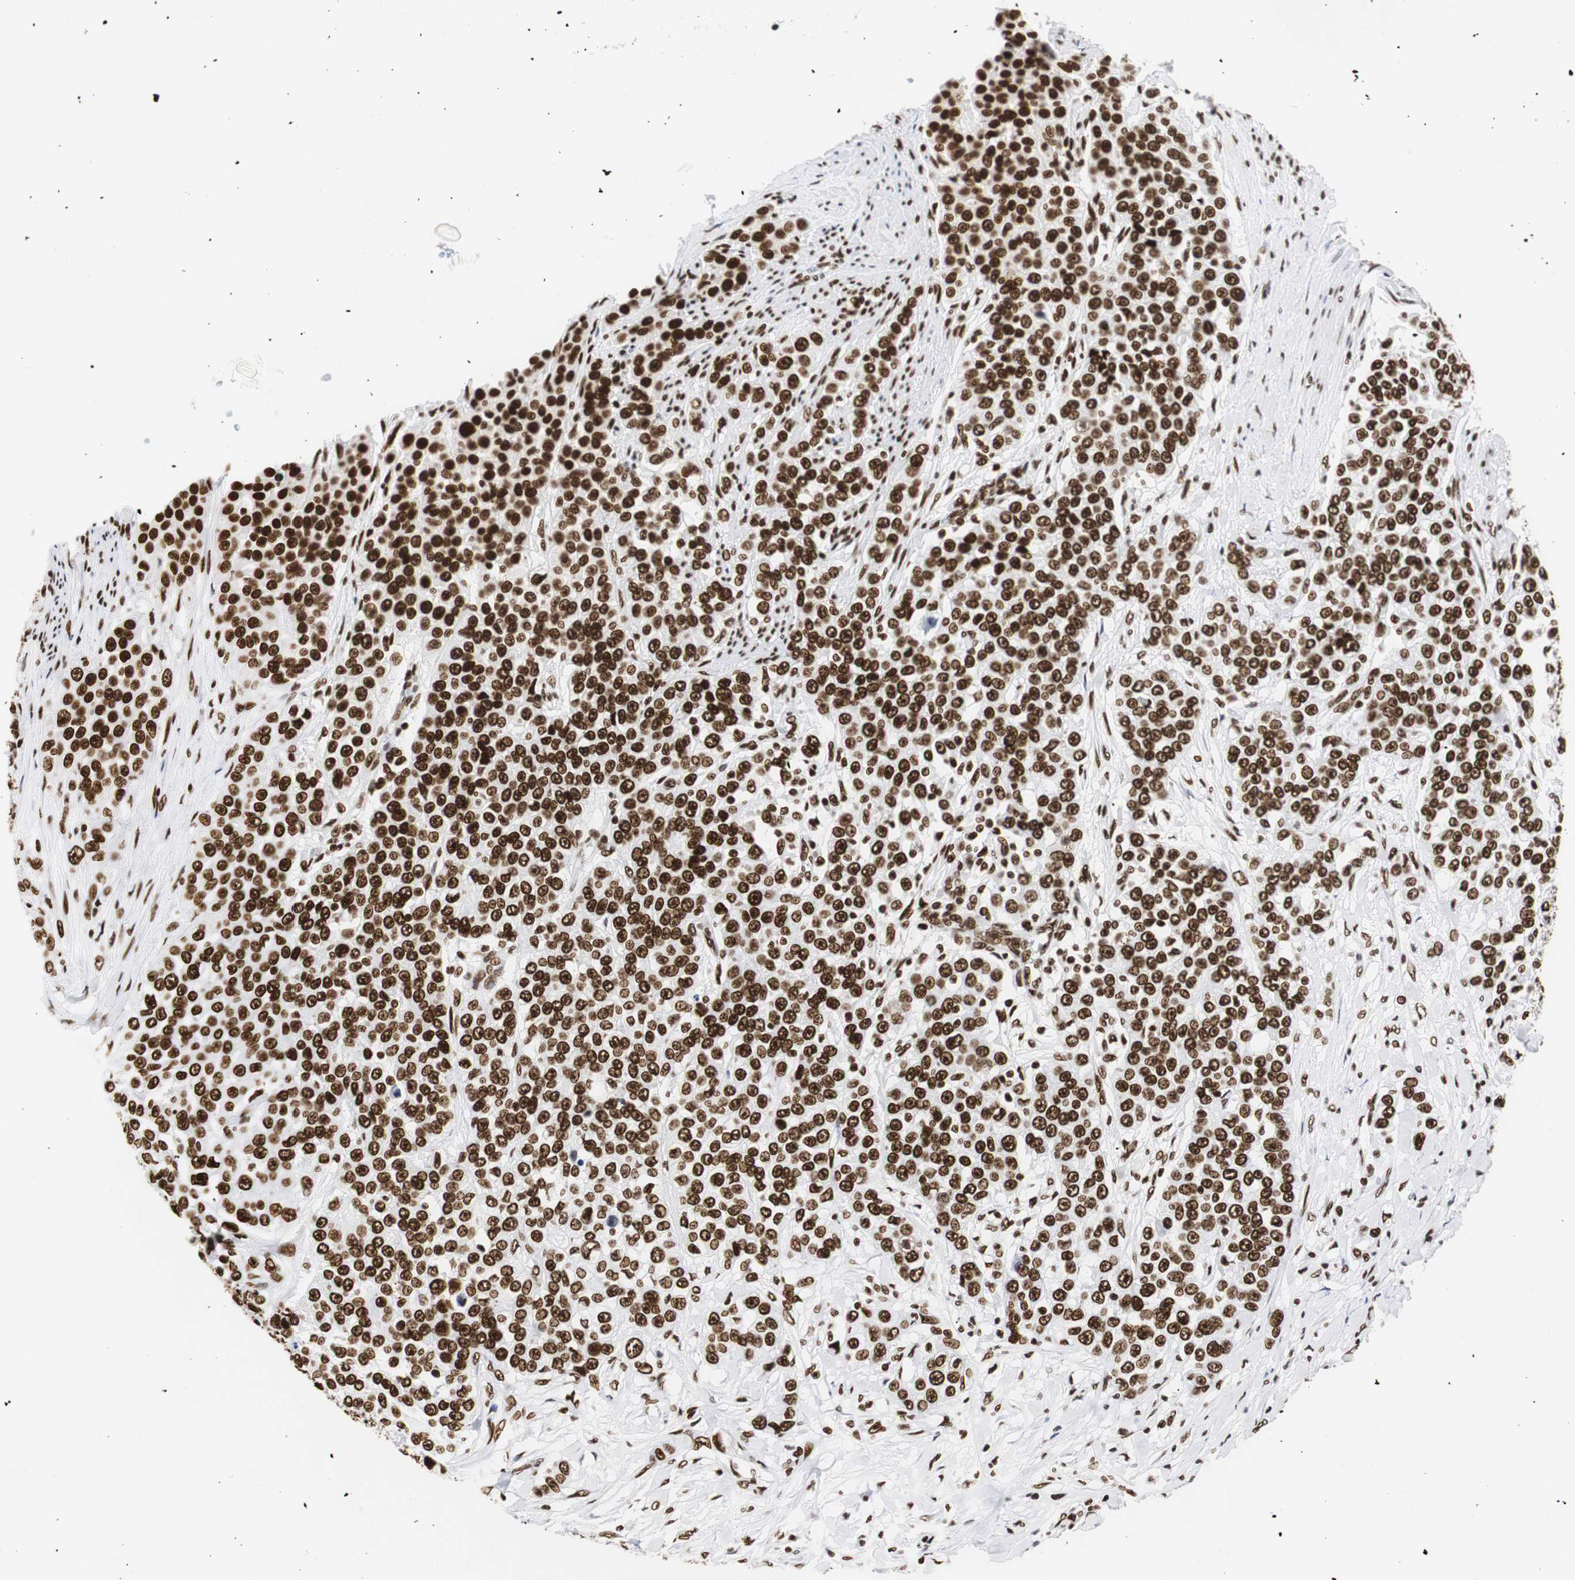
{"staining": {"intensity": "strong", "quantity": ">75%", "location": "nuclear"}, "tissue": "urothelial cancer", "cell_type": "Tumor cells", "image_type": "cancer", "snomed": [{"axis": "morphology", "description": "Urothelial carcinoma, High grade"}, {"axis": "topography", "description": "Urinary bladder"}], "caption": "Immunohistochemical staining of urothelial cancer displays high levels of strong nuclear protein positivity in about >75% of tumor cells.", "gene": "HNRNPH2", "patient": {"sex": "female", "age": 80}}